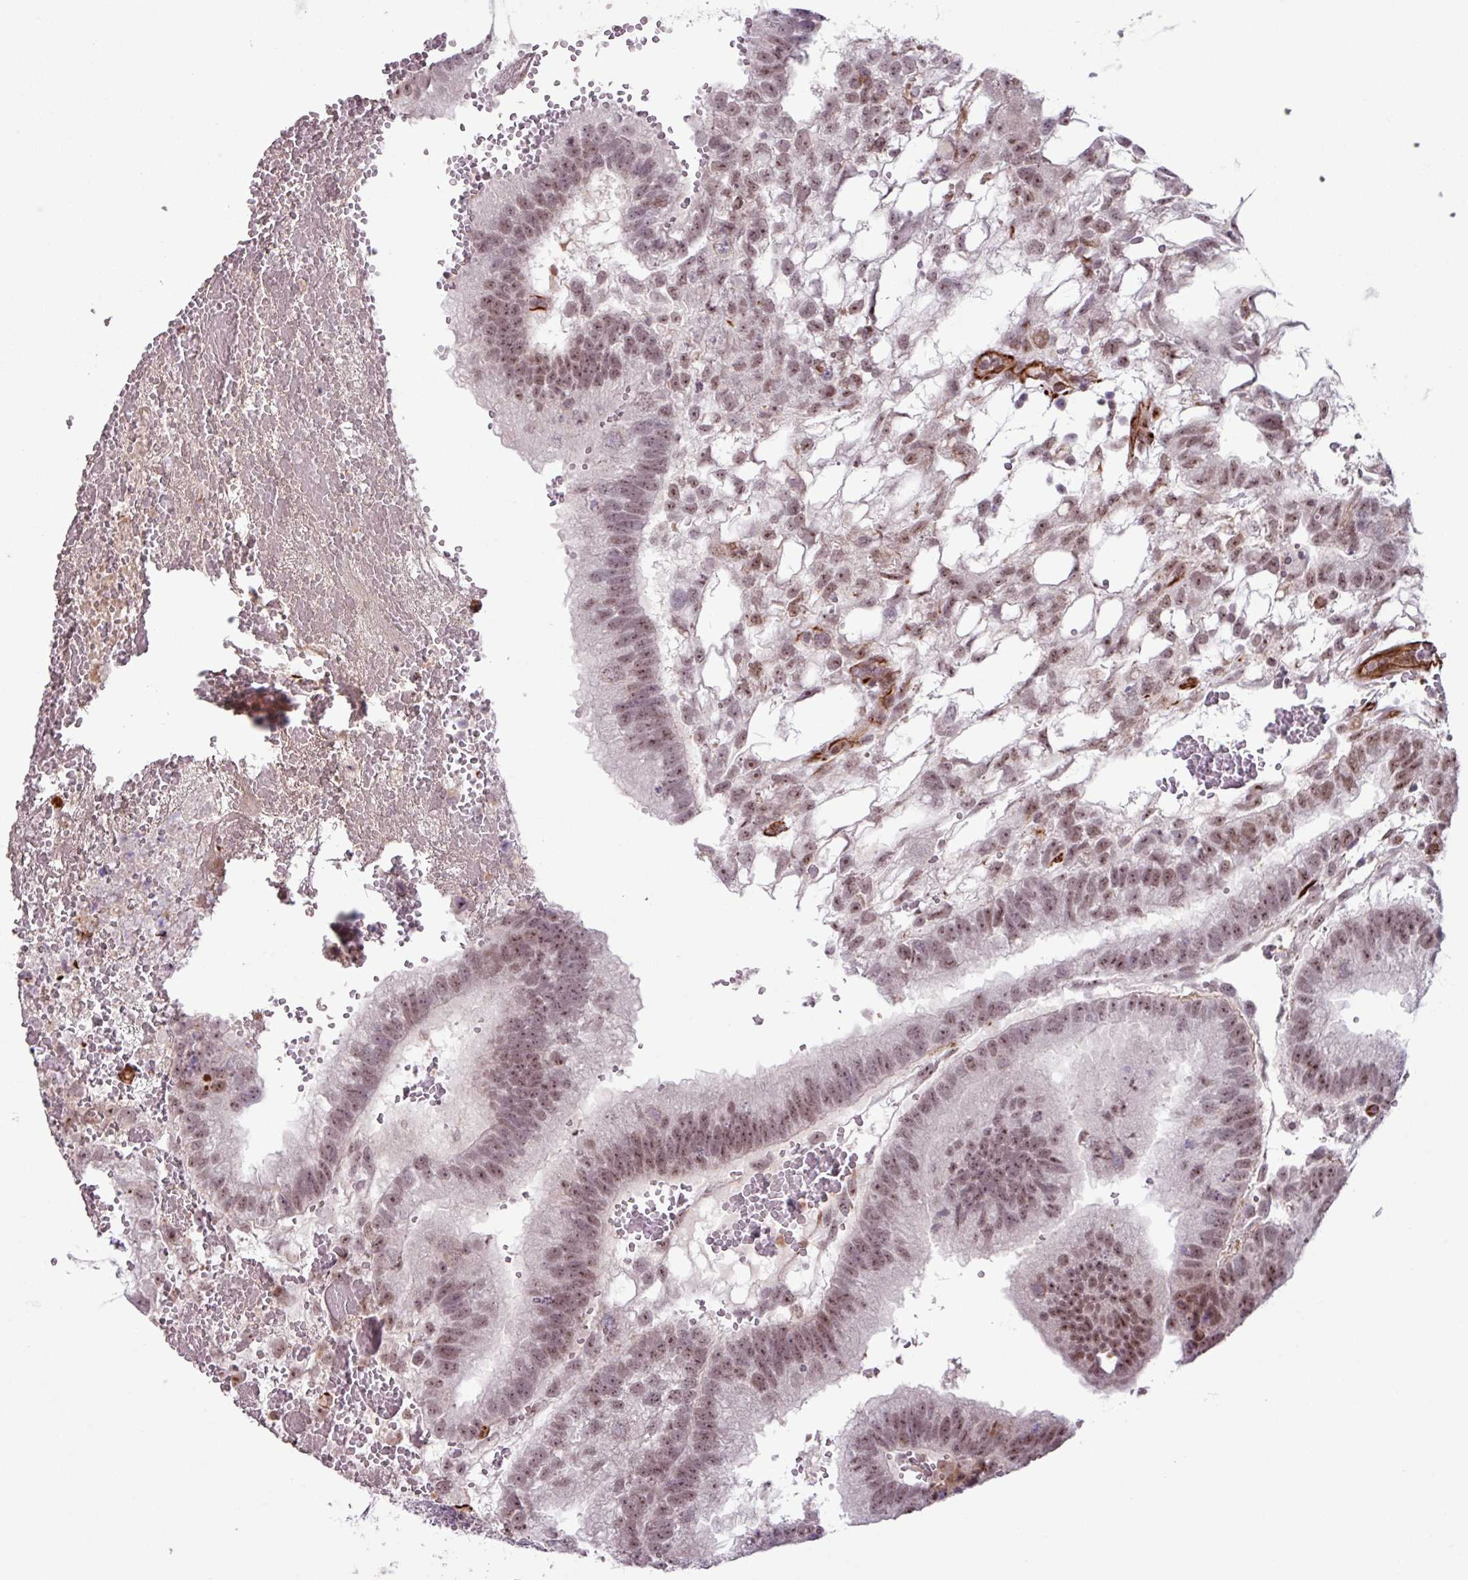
{"staining": {"intensity": "moderate", "quantity": ">75%", "location": "nuclear"}, "tissue": "testis cancer", "cell_type": "Tumor cells", "image_type": "cancer", "snomed": [{"axis": "morphology", "description": "Normal tissue, NOS"}, {"axis": "morphology", "description": "Carcinoma, Embryonal, NOS"}, {"axis": "topography", "description": "Testis"}], "caption": "Embryonal carcinoma (testis) stained with a brown dye displays moderate nuclear positive staining in approximately >75% of tumor cells.", "gene": "CHD3", "patient": {"sex": "male", "age": 32}}